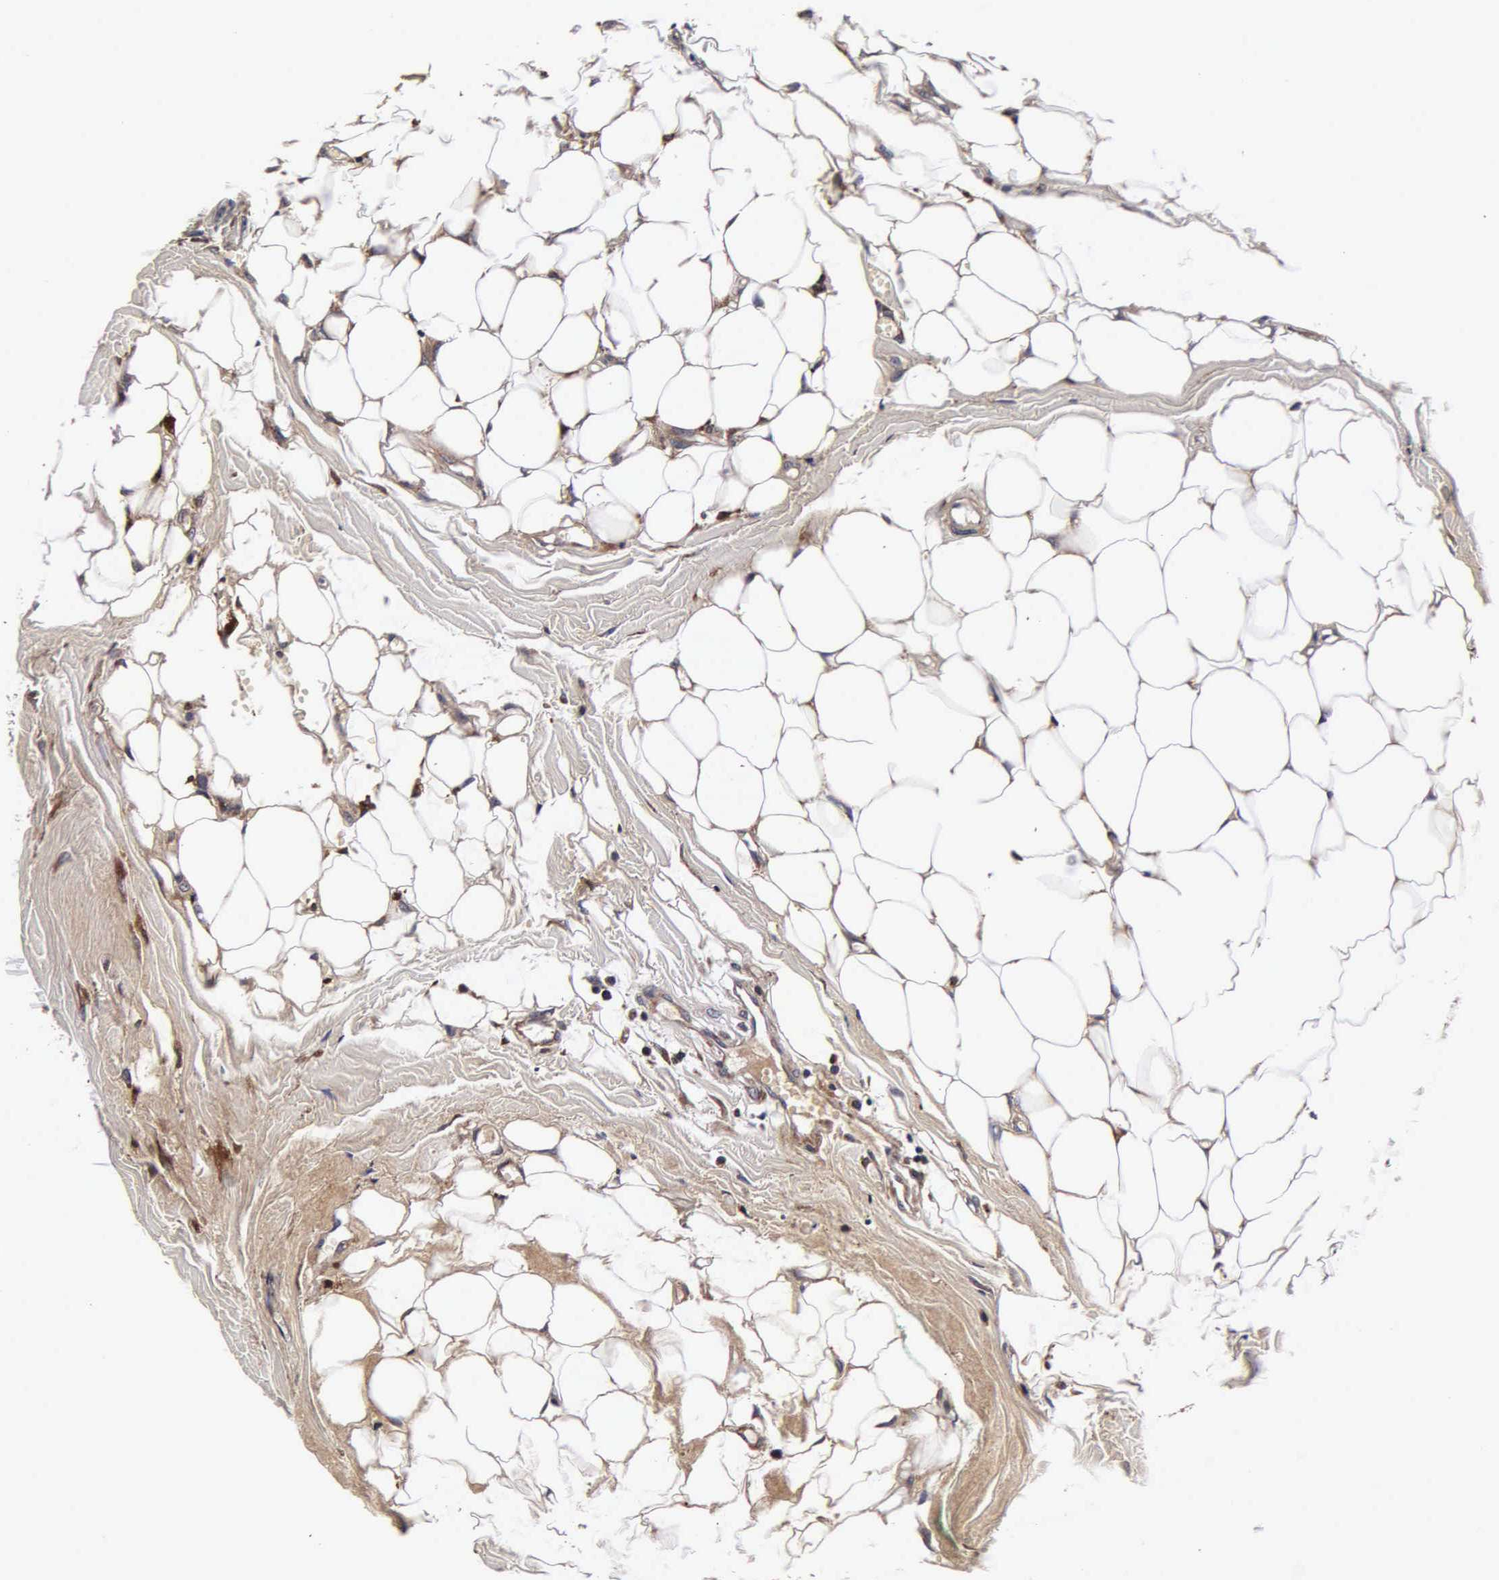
{"staining": {"intensity": "moderate", "quantity": ">75%", "location": "cytoplasmic/membranous"}, "tissue": "head and neck cancer", "cell_type": "Tumor cells", "image_type": "cancer", "snomed": [{"axis": "morphology", "description": "Squamous cell carcinoma, NOS"}, {"axis": "topography", "description": "Oral tissue"}, {"axis": "topography", "description": "Head-Neck"}], "caption": "Protein expression analysis of head and neck squamous cell carcinoma shows moderate cytoplasmic/membranous expression in about >75% of tumor cells.", "gene": "CST3", "patient": {"sex": "female", "age": 82}}